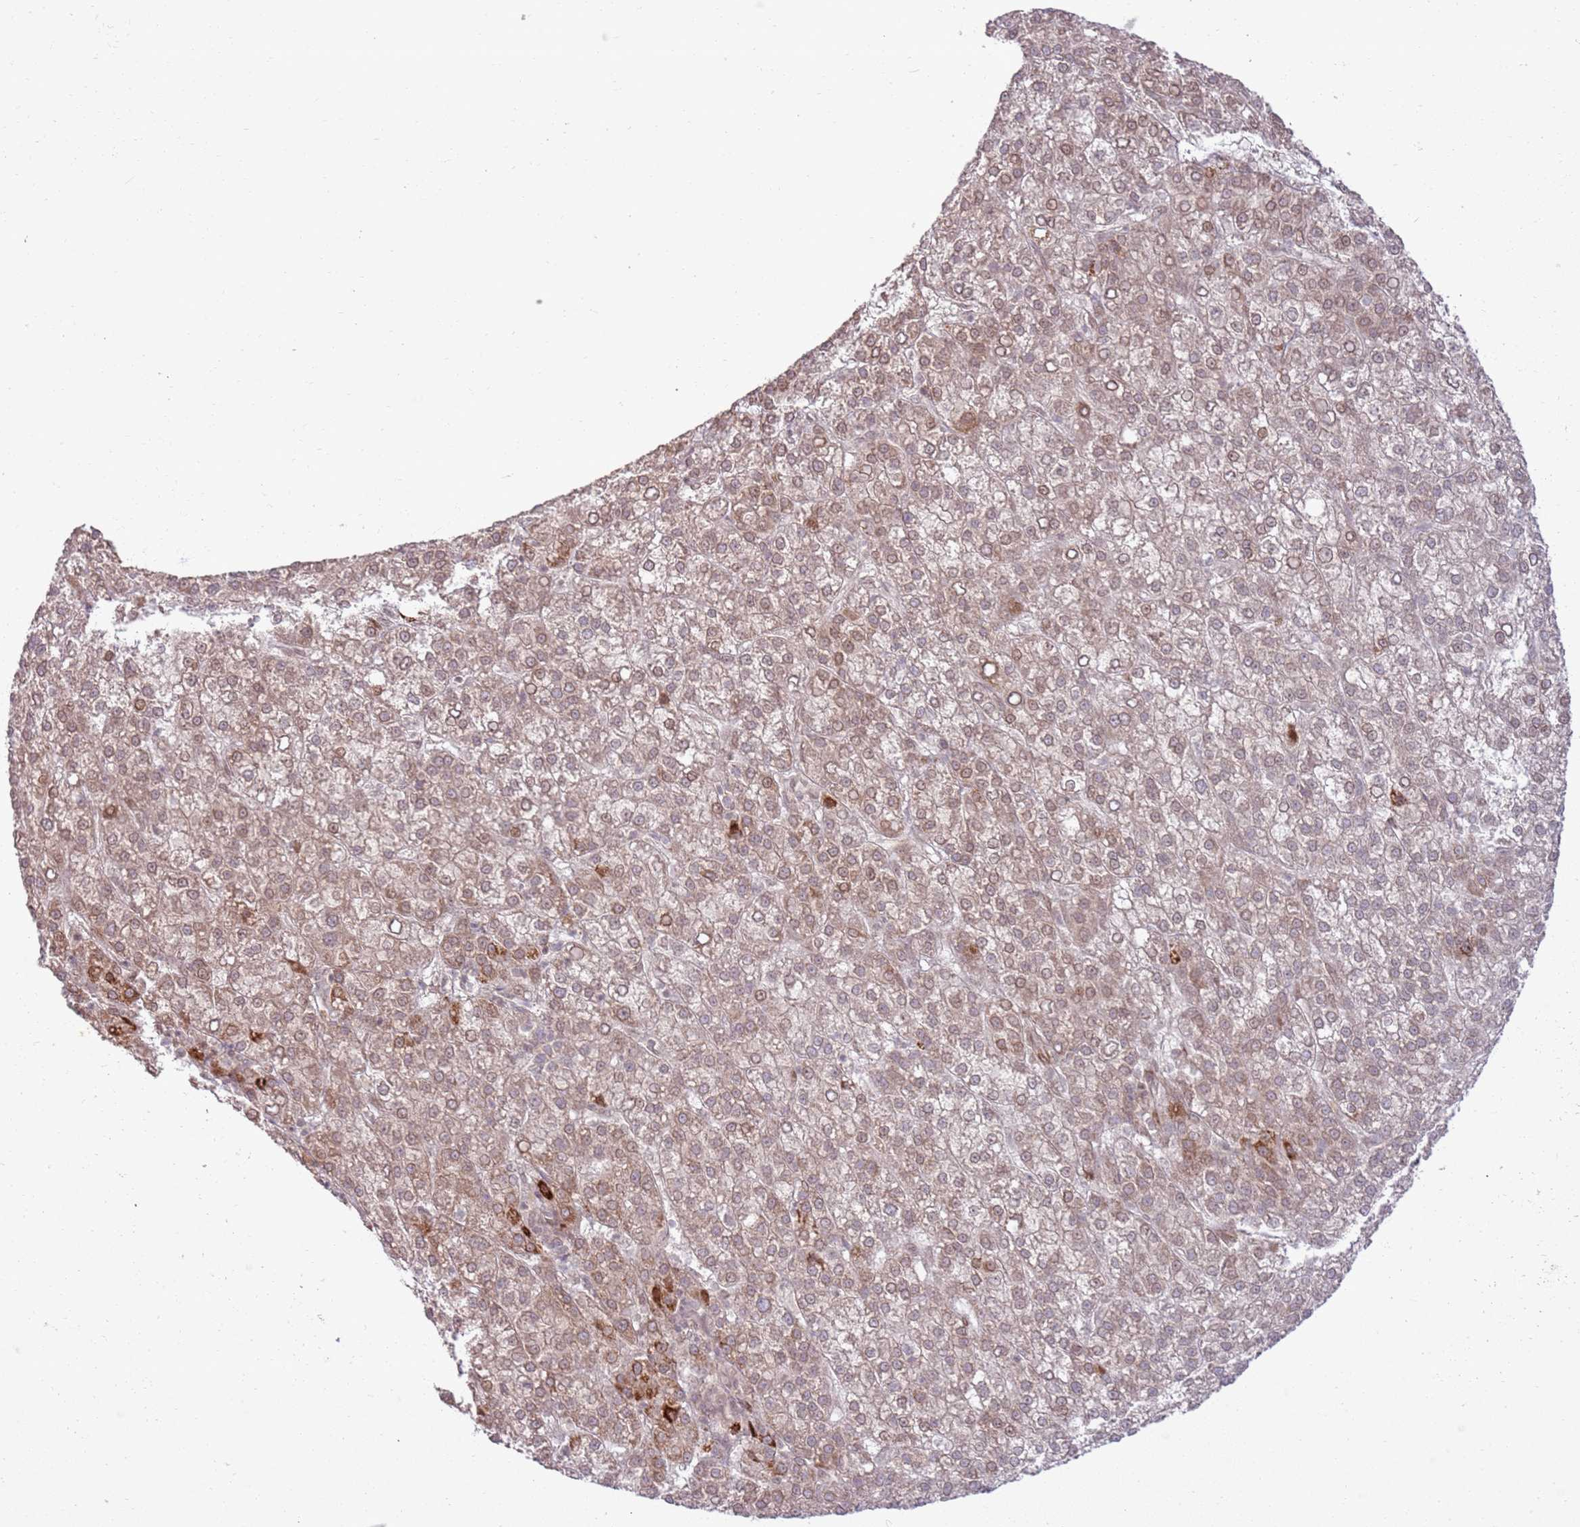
{"staining": {"intensity": "moderate", "quantity": ">75%", "location": "nuclear"}, "tissue": "liver cancer", "cell_type": "Tumor cells", "image_type": "cancer", "snomed": [{"axis": "morphology", "description": "Carcinoma, Hepatocellular, NOS"}, {"axis": "topography", "description": "Liver"}], "caption": "The photomicrograph exhibits a brown stain indicating the presence of a protein in the nuclear of tumor cells in liver hepatocellular carcinoma. (DAB (3,3'-diaminobenzidine) IHC, brown staining for protein, blue staining for nuclei).", "gene": "KLHL36", "patient": {"sex": "female", "age": 58}}